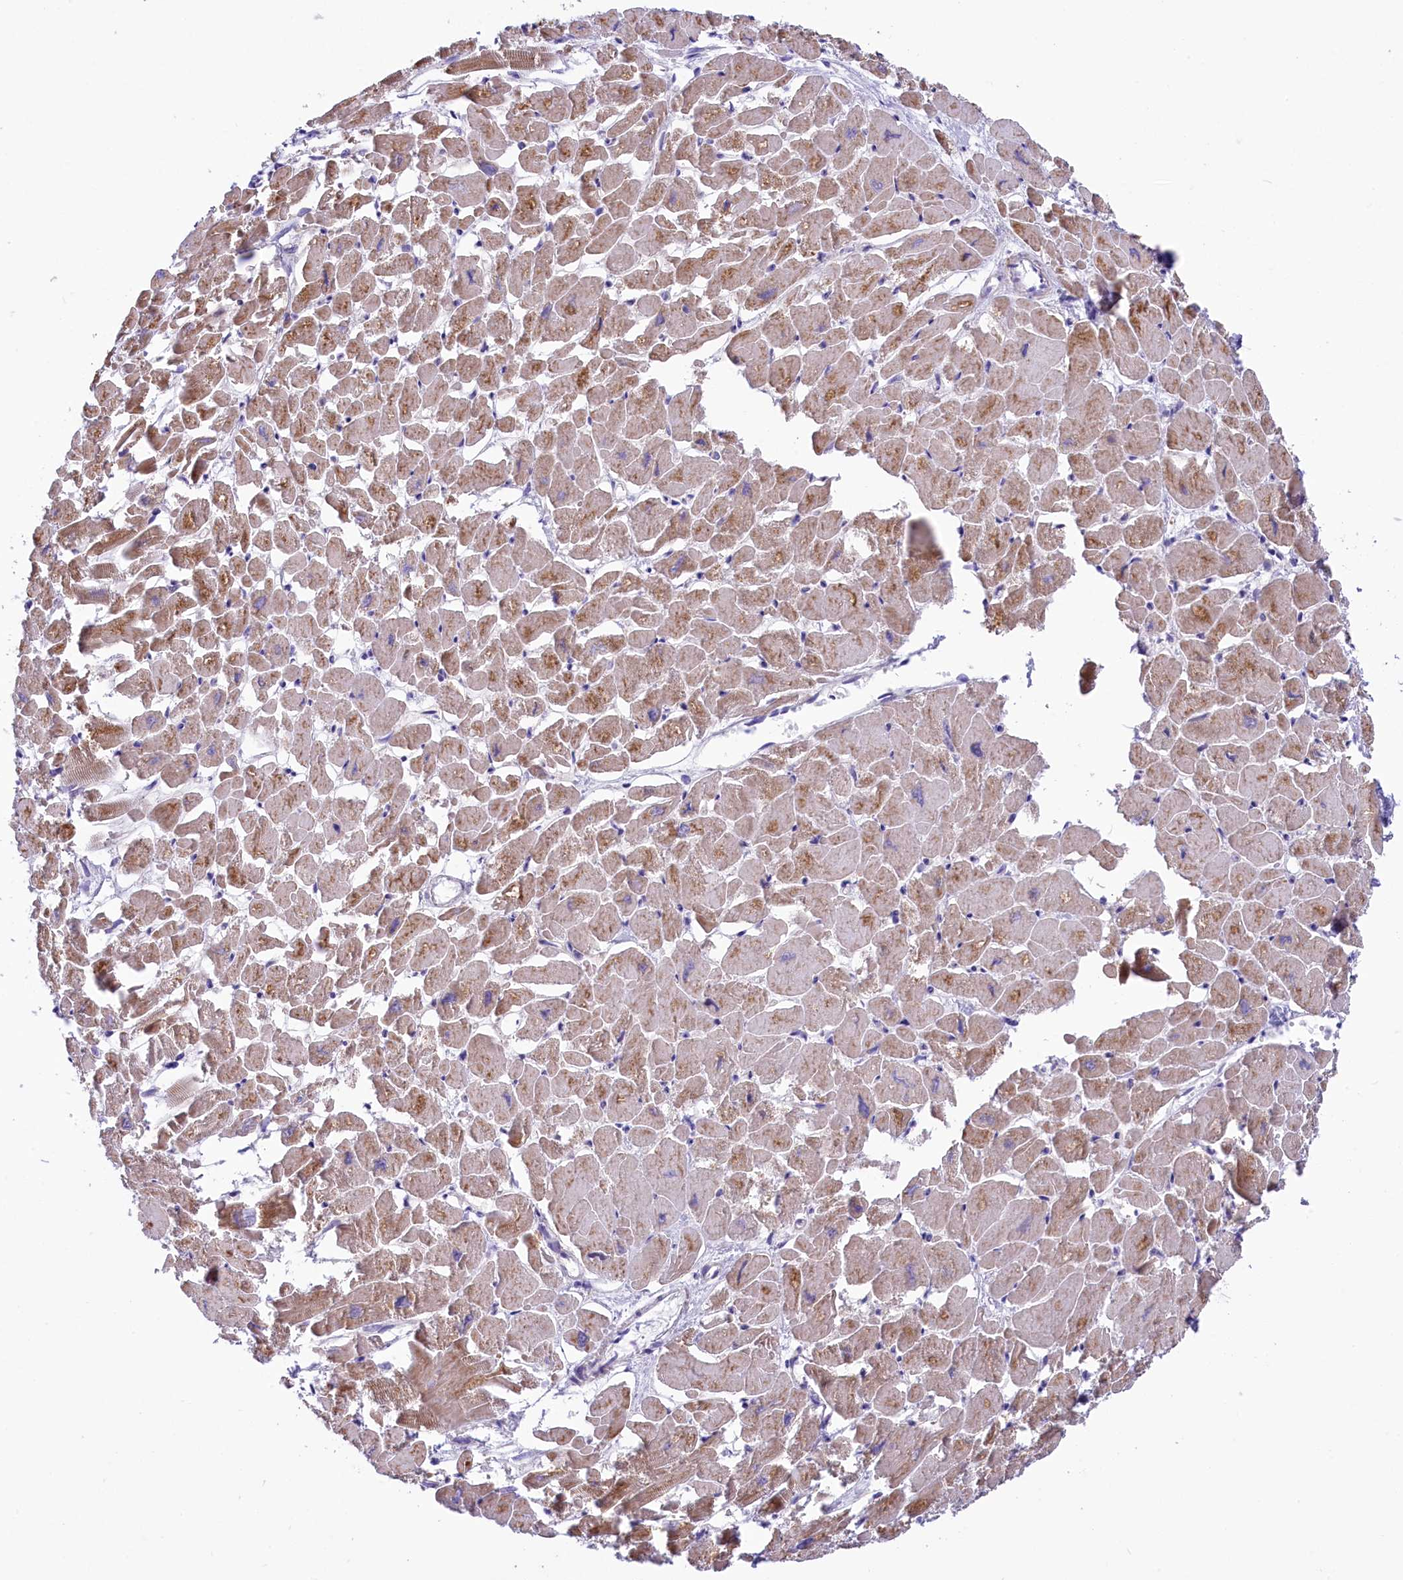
{"staining": {"intensity": "moderate", "quantity": "<25%", "location": "cytoplasmic/membranous"}, "tissue": "heart muscle", "cell_type": "Cardiomyocytes", "image_type": "normal", "snomed": [{"axis": "morphology", "description": "Normal tissue, NOS"}, {"axis": "topography", "description": "Heart"}], "caption": "Protein staining by IHC shows moderate cytoplasmic/membranous staining in about <25% of cardiomyocytes in unremarkable heart muscle. The staining was performed using DAB, with brown indicating positive protein expression. Nuclei are stained blue with hematoxylin.", "gene": "DNAJB9", "patient": {"sex": "male", "age": 54}}